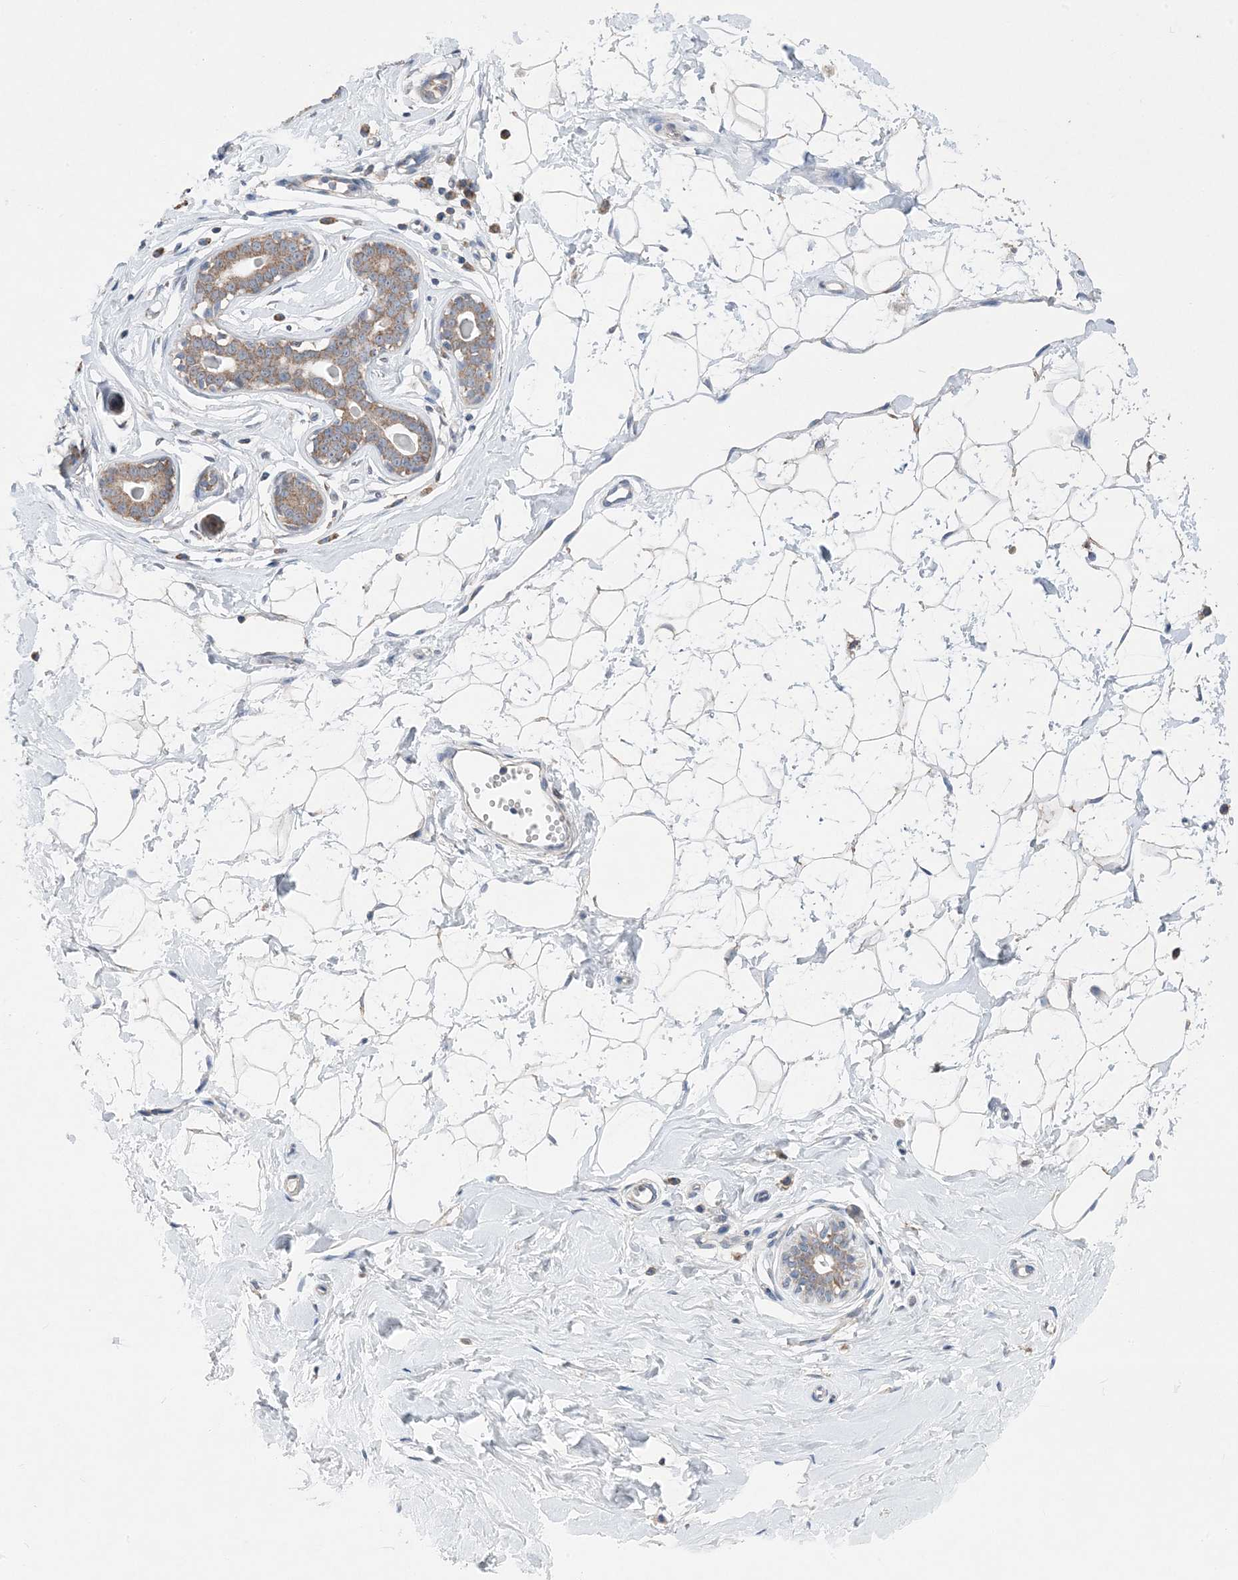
{"staining": {"intensity": "negative", "quantity": "none", "location": "none"}, "tissue": "breast", "cell_type": "Adipocytes", "image_type": "normal", "snomed": [{"axis": "morphology", "description": "Normal tissue, NOS"}, {"axis": "morphology", "description": "Adenoma, NOS"}, {"axis": "topography", "description": "Breast"}], "caption": "IHC micrograph of unremarkable breast: human breast stained with DAB shows no significant protein positivity in adipocytes.", "gene": "DHX30", "patient": {"sex": "female", "age": 23}}